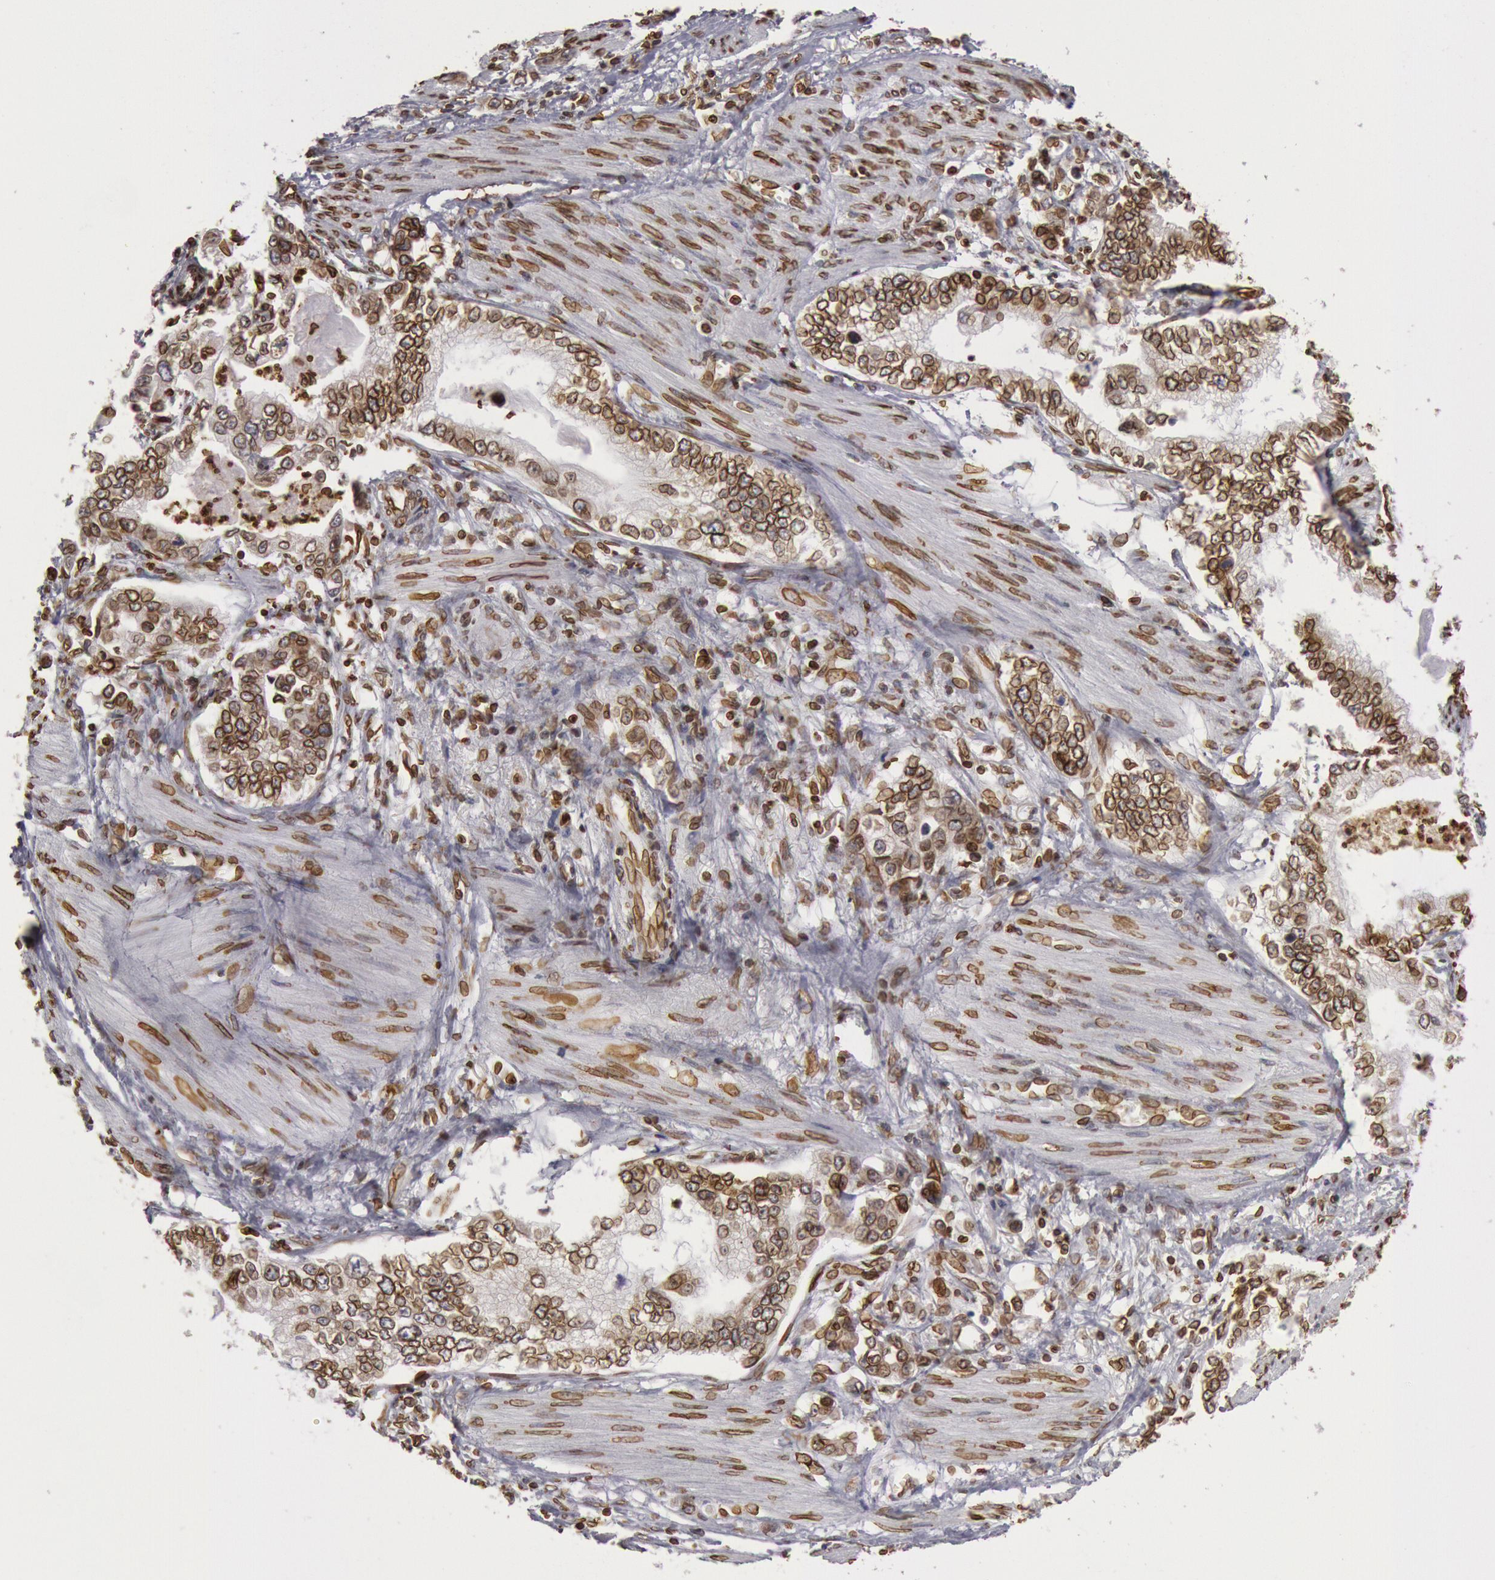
{"staining": {"intensity": "moderate", "quantity": ">75%", "location": "nuclear"}, "tissue": "stomach cancer", "cell_type": "Tumor cells", "image_type": "cancer", "snomed": [{"axis": "morphology", "description": "Adenocarcinoma, NOS"}, {"axis": "topography", "description": "Pancreas"}, {"axis": "topography", "description": "Stomach, upper"}], "caption": "A micrograph of adenocarcinoma (stomach) stained for a protein exhibits moderate nuclear brown staining in tumor cells. (Brightfield microscopy of DAB IHC at high magnification).", "gene": "SUN2", "patient": {"sex": "male", "age": 77}}